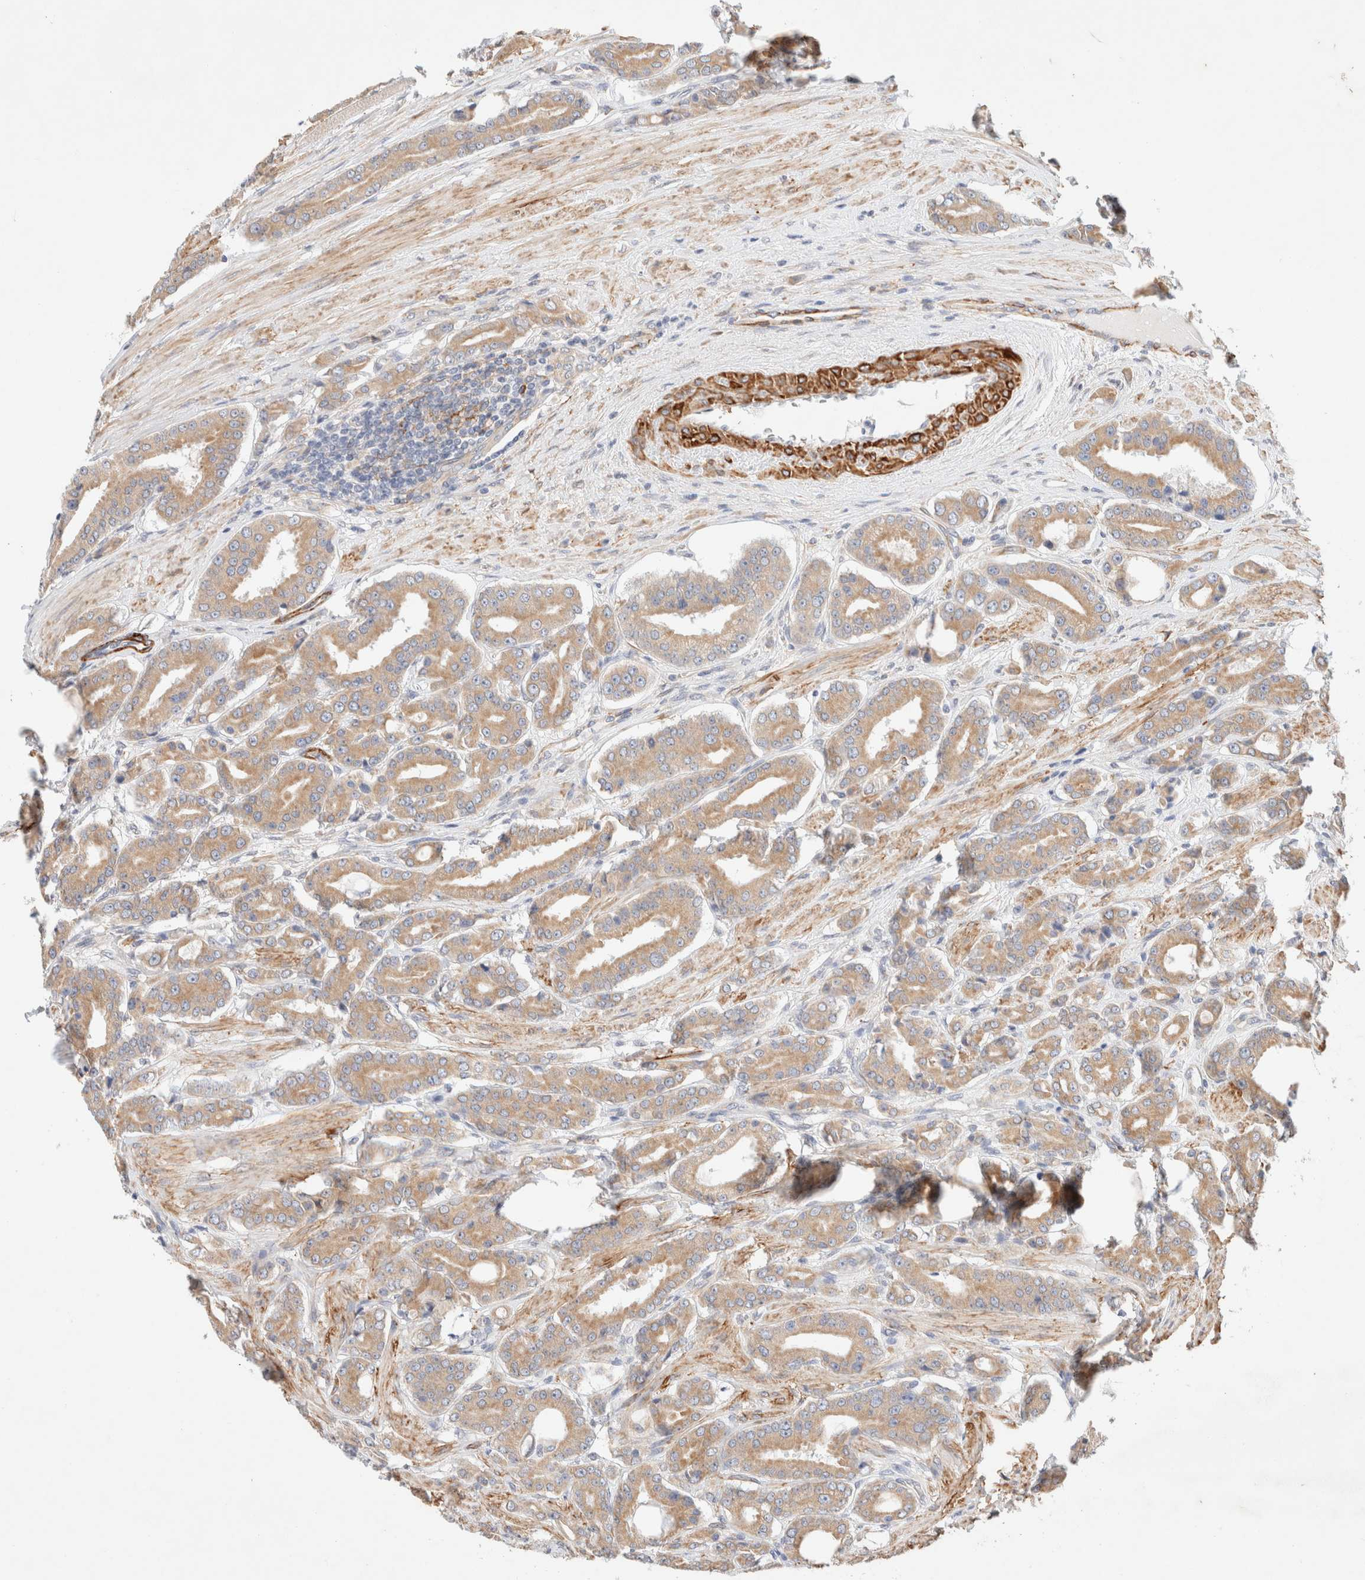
{"staining": {"intensity": "moderate", "quantity": ">75%", "location": "cytoplasmic/membranous"}, "tissue": "prostate cancer", "cell_type": "Tumor cells", "image_type": "cancer", "snomed": [{"axis": "morphology", "description": "Adenocarcinoma, High grade"}, {"axis": "topography", "description": "Prostate"}], "caption": "The immunohistochemical stain highlights moderate cytoplasmic/membranous positivity in tumor cells of prostate cancer (high-grade adenocarcinoma) tissue. Immunohistochemistry (ihc) stains the protein in brown and the nuclei are stained blue.", "gene": "RRP15", "patient": {"sex": "male", "age": 71}}